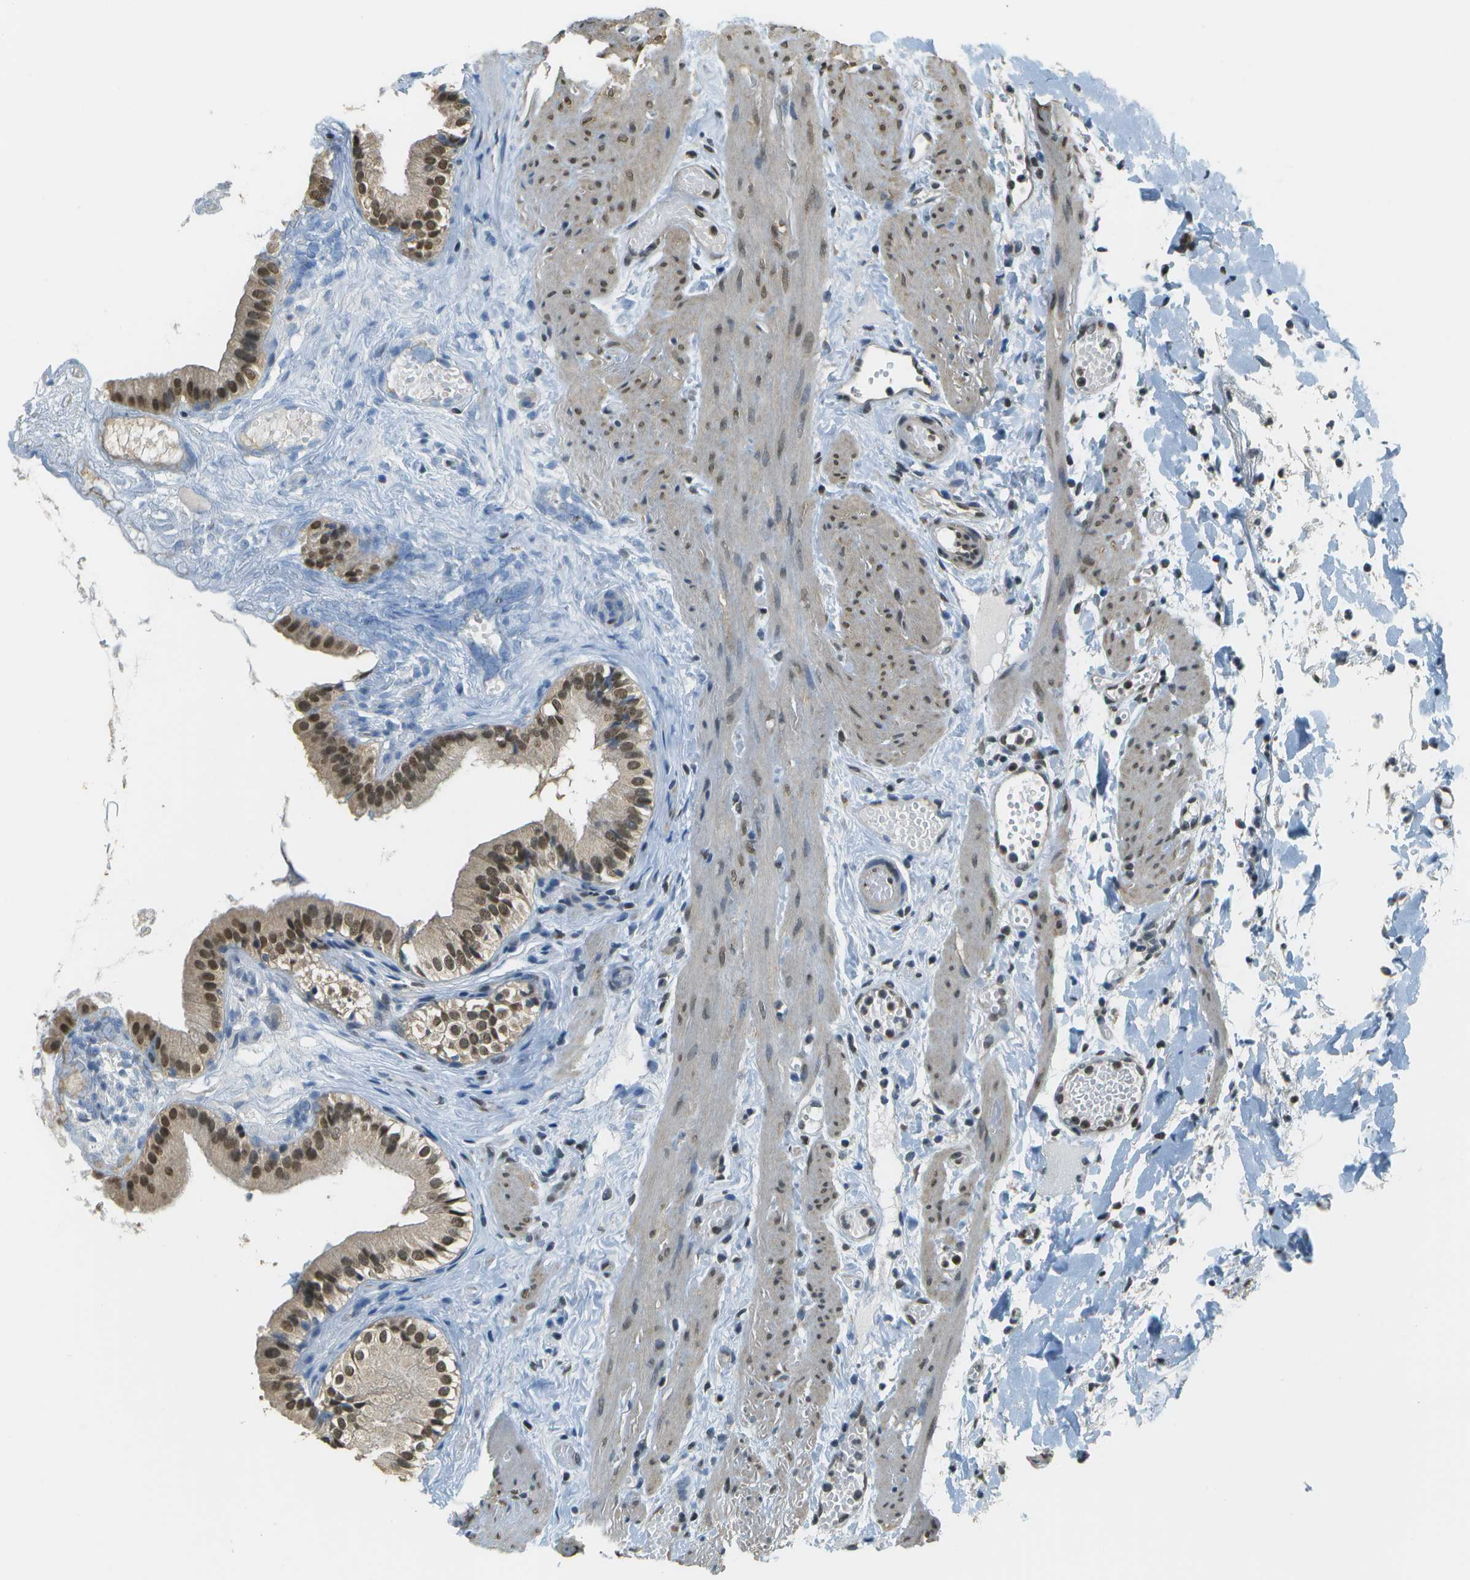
{"staining": {"intensity": "moderate", "quantity": "25%-75%", "location": "cytoplasmic/membranous,nuclear"}, "tissue": "gallbladder", "cell_type": "Glandular cells", "image_type": "normal", "snomed": [{"axis": "morphology", "description": "Normal tissue, NOS"}, {"axis": "topography", "description": "Gallbladder"}], "caption": "A photomicrograph showing moderate cytoplasmic/membranous,nuclear expression in about 25%-75% of glandular cells in normal gallbladder, as visualized by brown immunohistochemical staining.", "gene": "ABL2", "patient": {"sex": "female", "age": 26}}